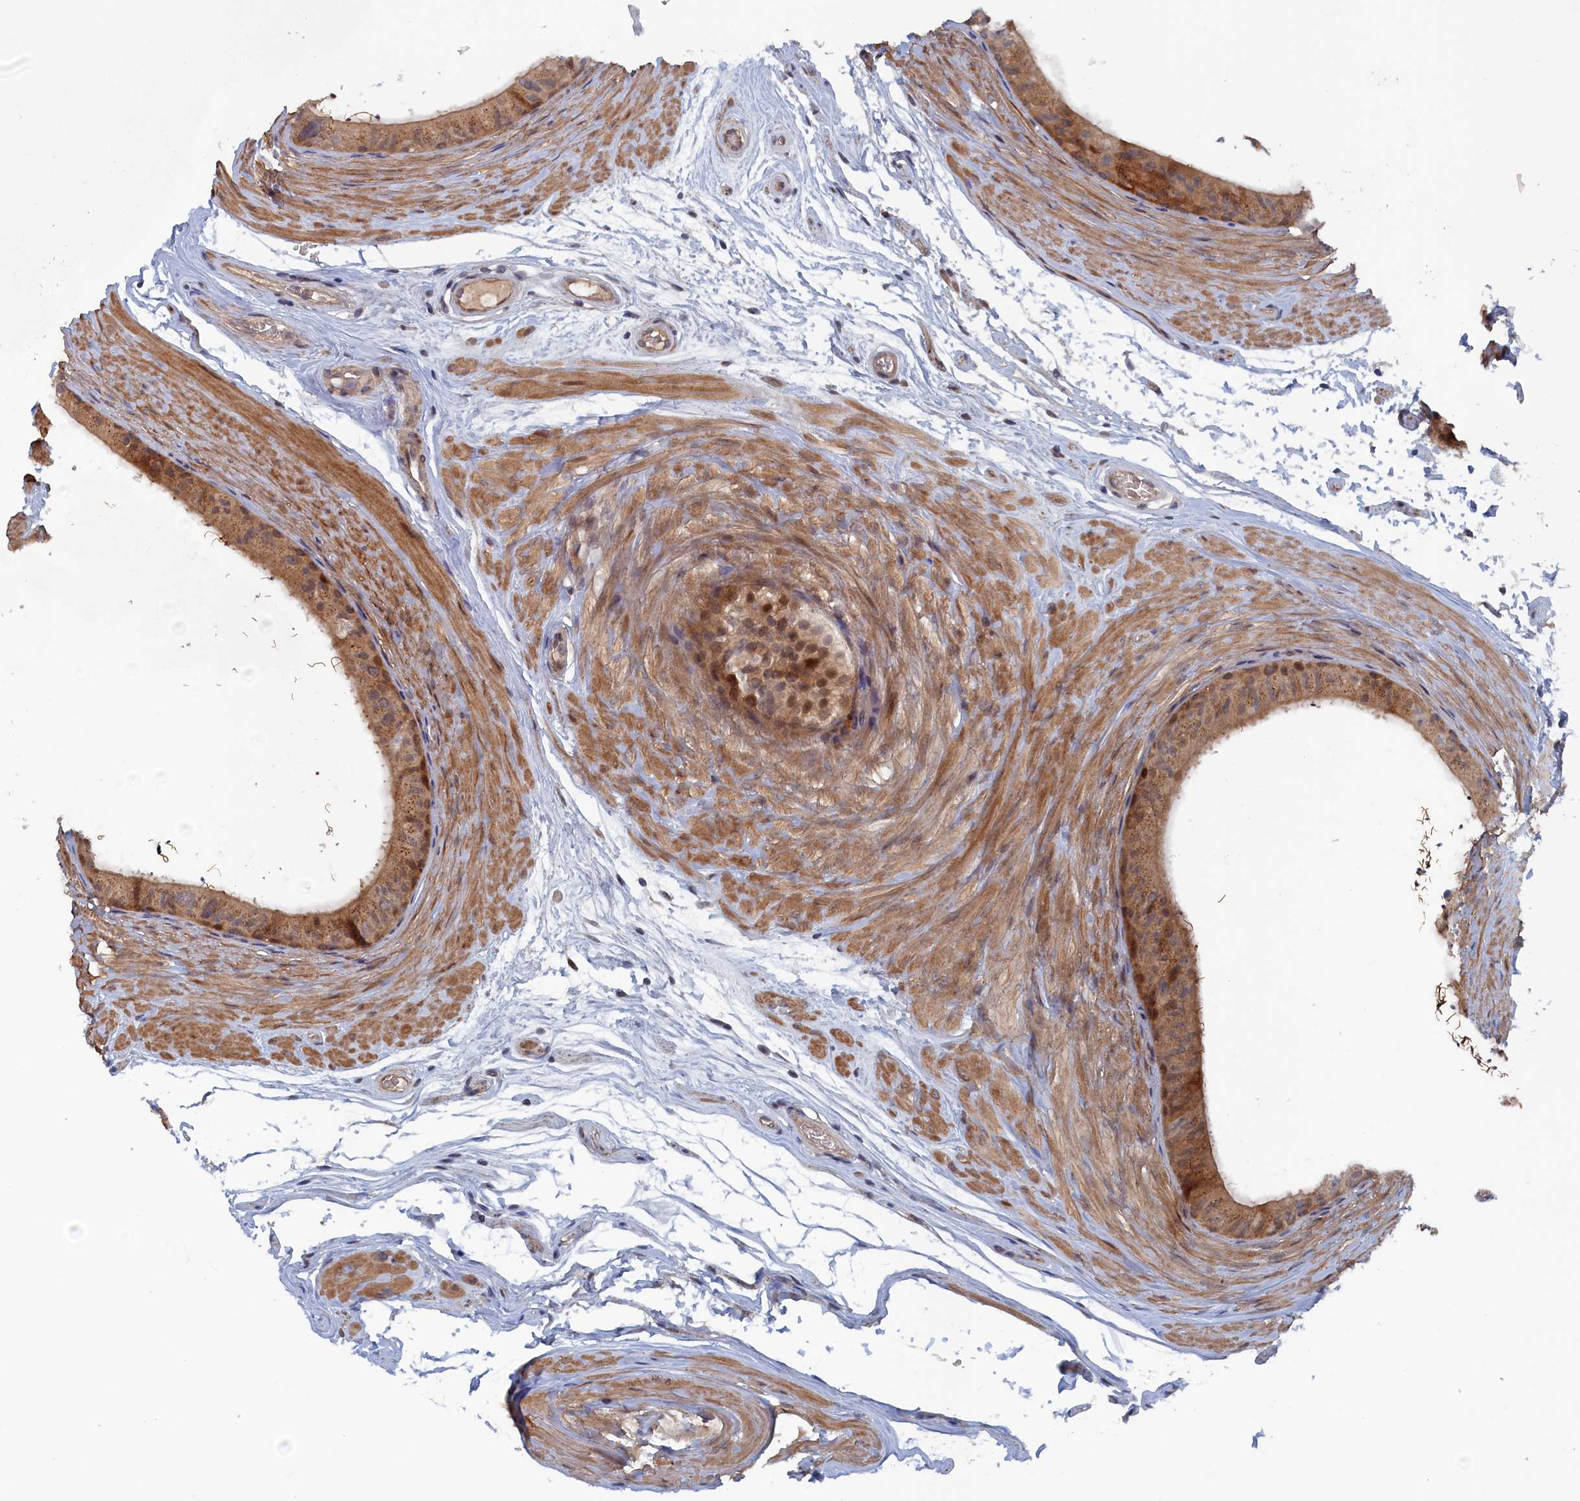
{"staining": {"intensity": "moderate", "quantity": ">75%", "location": "cytoplasmic/membranous,nuclear"}, "tissue": "epididymis", "cell_type": "Glandular cells", "image_type": "normal", "snomed": [{"axis": "morphology", "description": "Normal tissue, NOS"}, {"axis": "topography", "description": "Epididymis"}], "caption": "Immunohistochemistry (IHC) photomicrograph of benign epididymis: epididymis stained using immunohistochemistry (IHC) shows medium levels of moderate protein expression localized specifically in the cytoplasmic/membranous,nuclear of glandular cells, appearing as a cytoplasmic/membranous,nuclear brown color.", "gene": "ELOVL6", "patient": {"sex": "male", "age": 45}}